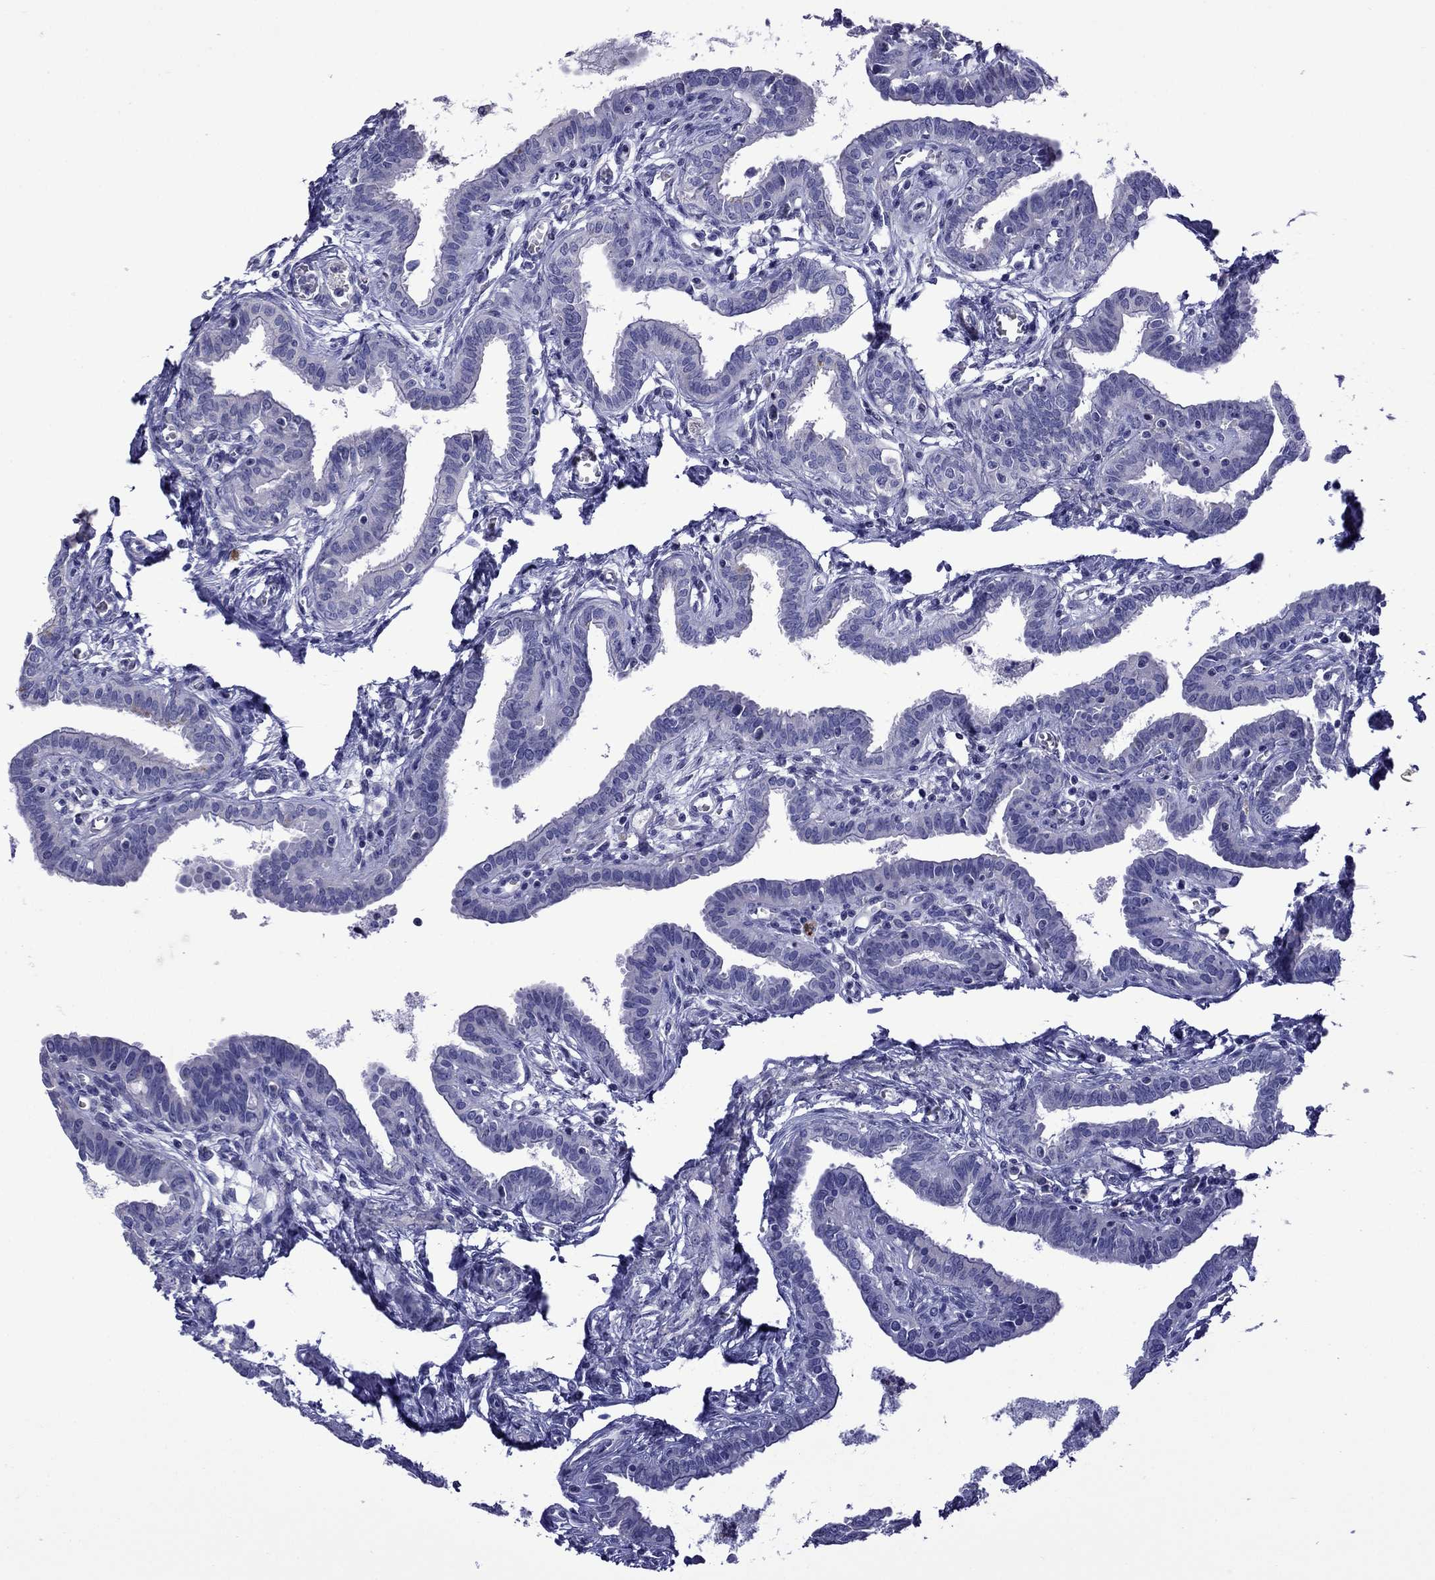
{"staining": {"intensity": "negative", "quantity": "none", "location": "none"}, "tissue": "fallopian tube", "cell_type": "Glandular cells", "image_type": "normal", "snomed": [{"axis": "morphology", "description": "Normal tissue, NOS"}, {"axis": "morphology", "description": "Carcinoma, endometroid"}, {"axis": "topography", "description": "Fallopian tube"}, {"axis": "topography", "description": "Ovary"}], "caption": "This micrograph is of benign fallopian tube stained with immunohistochemistry to label a protein in brown with the nuclei are counter-stained blue. There is no expression in glandular cells.", "gene": "STAR", "patient": {"sex": "female", "age": 42}}